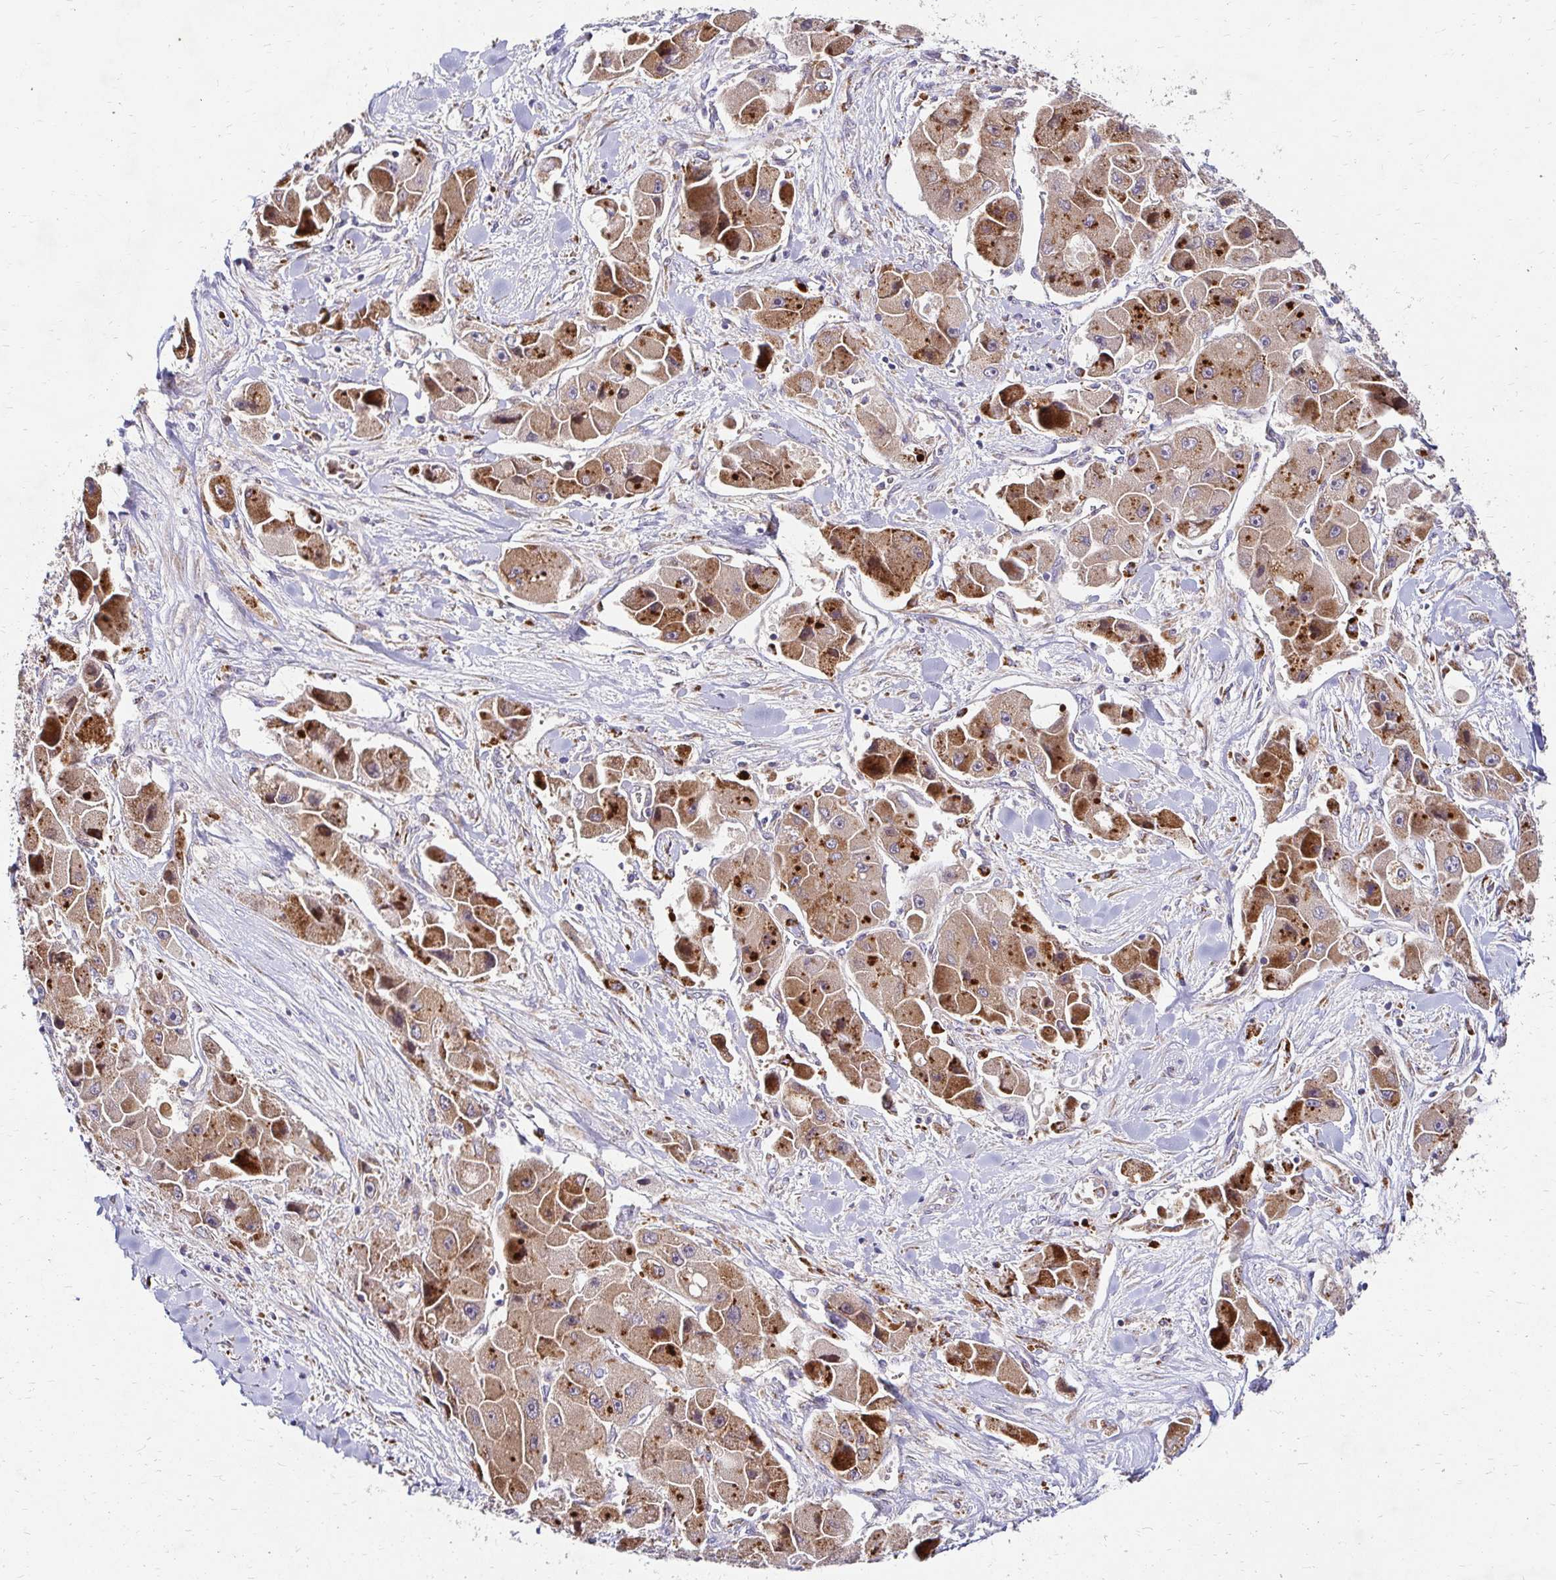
{"staining": {"intensity": "strong", "quantity": "25%-75%", "location": "cytoplasmic/membranous"}, "tissue": "liver cancer", "cell_type": "Tumor cells", "image_type": "cancer", "snomed": [{"axis": "morphology", "description": "Carcinoma, Hepatocellular, NOS"}, {"axis": "topography", "description": "Liver"}], "caption": "Immunohistochemistry (IHC) (DAB (3,3'-diaminobenzidine)) staining of liver hepatocellular carcinoma demonstrates strong cytoplasmic/membranous protein staining in about 25%-75% of tumor cells.", "gene": "IDUA", "patient": {"sex": "male", "age": 24}}